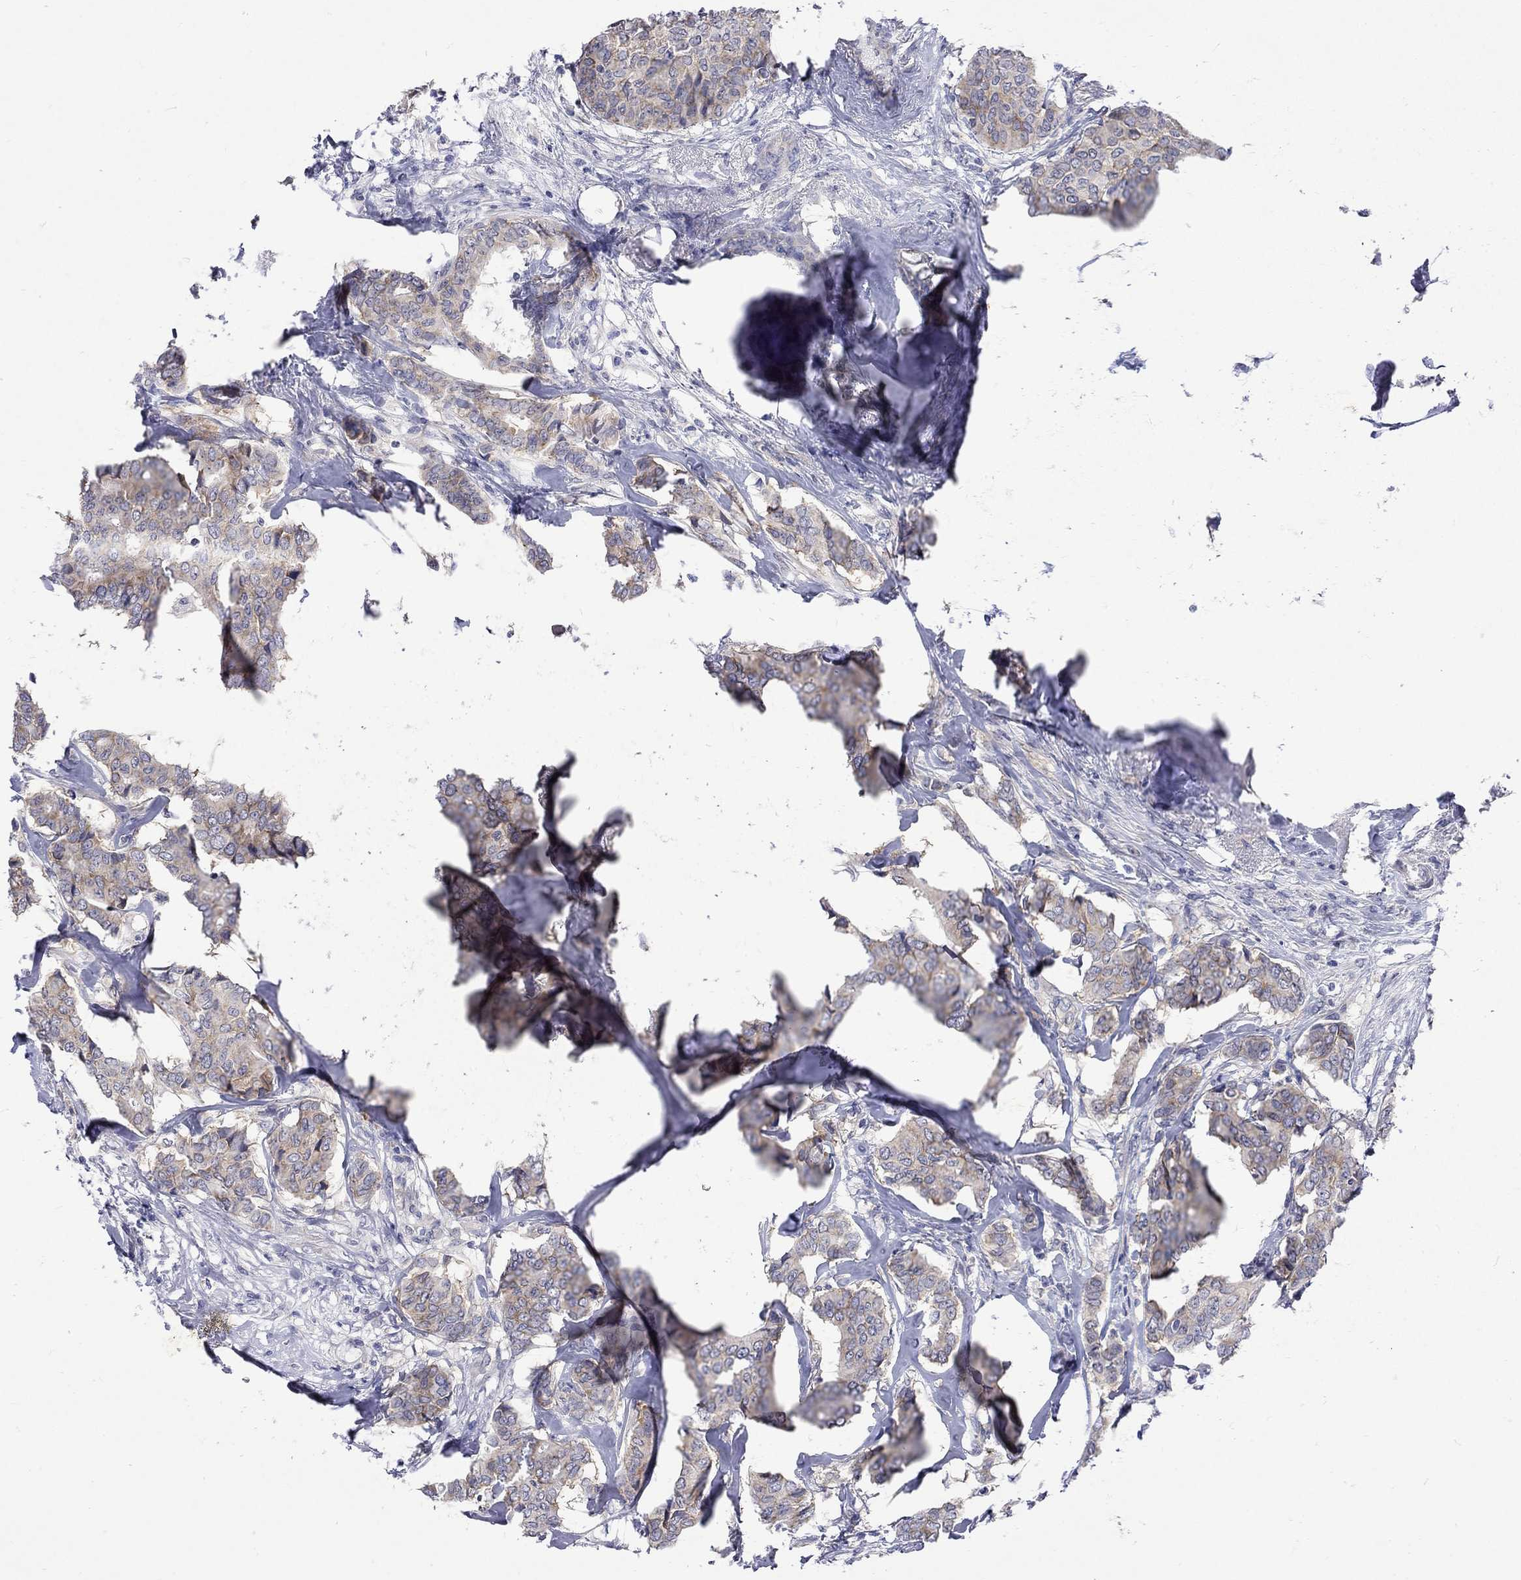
{"staining": {"intensity": "weak", "quantity": ">75%", "location": "cytoplasmic/membranous"}, "tissue": "breast cancer", "cell_type": "Tumor cells", "image_type": "cancer", "snomed": [{"axis": "morphology", "description": "Duct carcinoma"}, {"axis": "topography", "description": "Breast"}], "caption": "The histopathology image reveals staining of breast cancer, revealing weak cytoplasmic/membranous protein expression (brown color) within tumor cells. (brown staining indicates protein expression, while blue staining denotes nuclei).", "gene": "CERS1", "patient": {"sex": "female", "age": 75}}